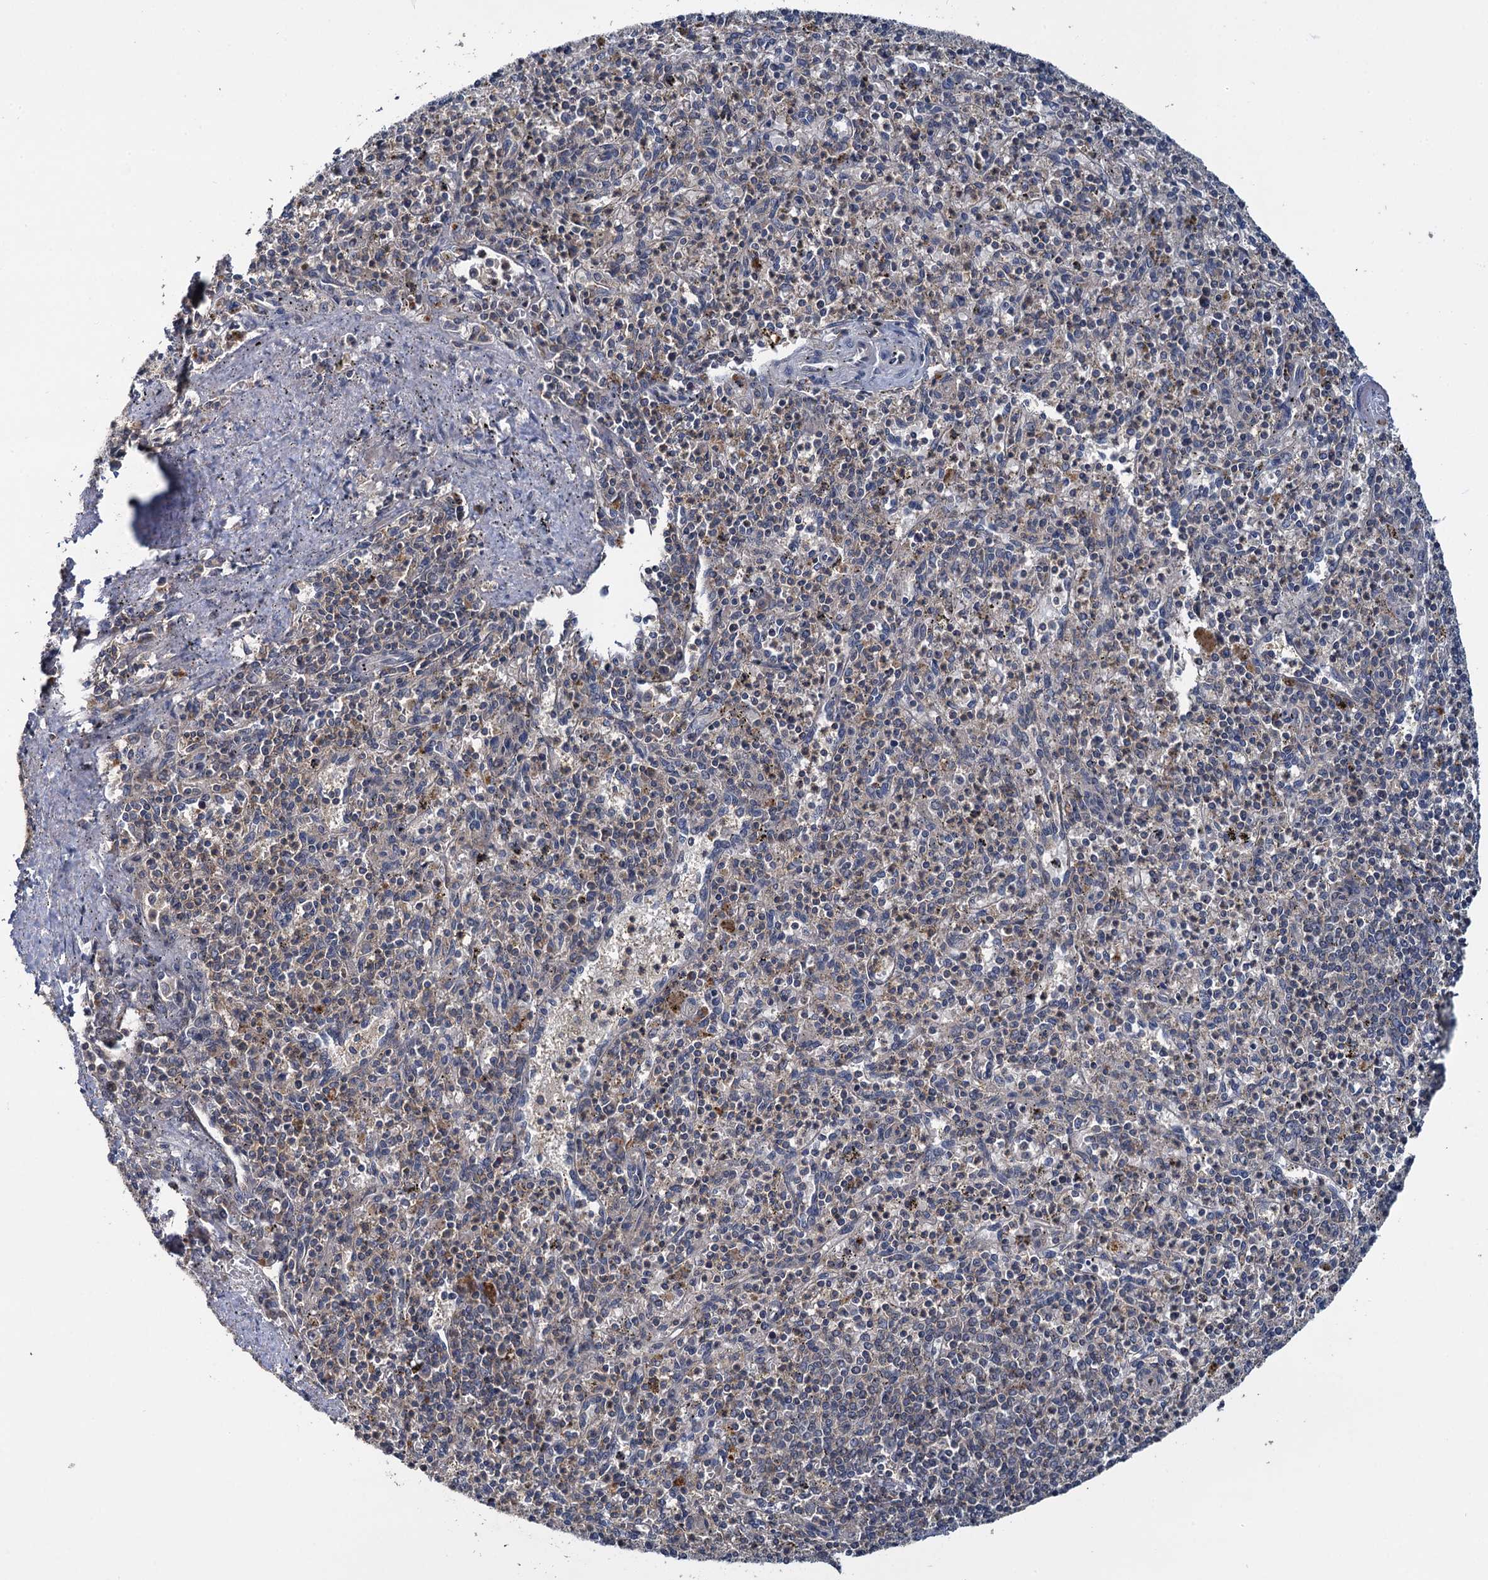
{"staining": {"intensity": "negative", "quantity": "none", "location": "none"}, "tissue": "spleen", "cell_type": "Cells in red pulp", "image_type": "normal", "snomed": [{"axis": "morphology", "description": "Normal tissue, NOS"}, {"axis": "topography", "description": "Spleen"}], "caption": "There is no significant expression in cells in red pulp of spleen. (DAB (3,3'-diaminobenzidine) immunohistochemistry (IHC) with hematoxylin counter stain).", "gene": "TMEM39A", "patient": {"sex": "male", "age": 72}}